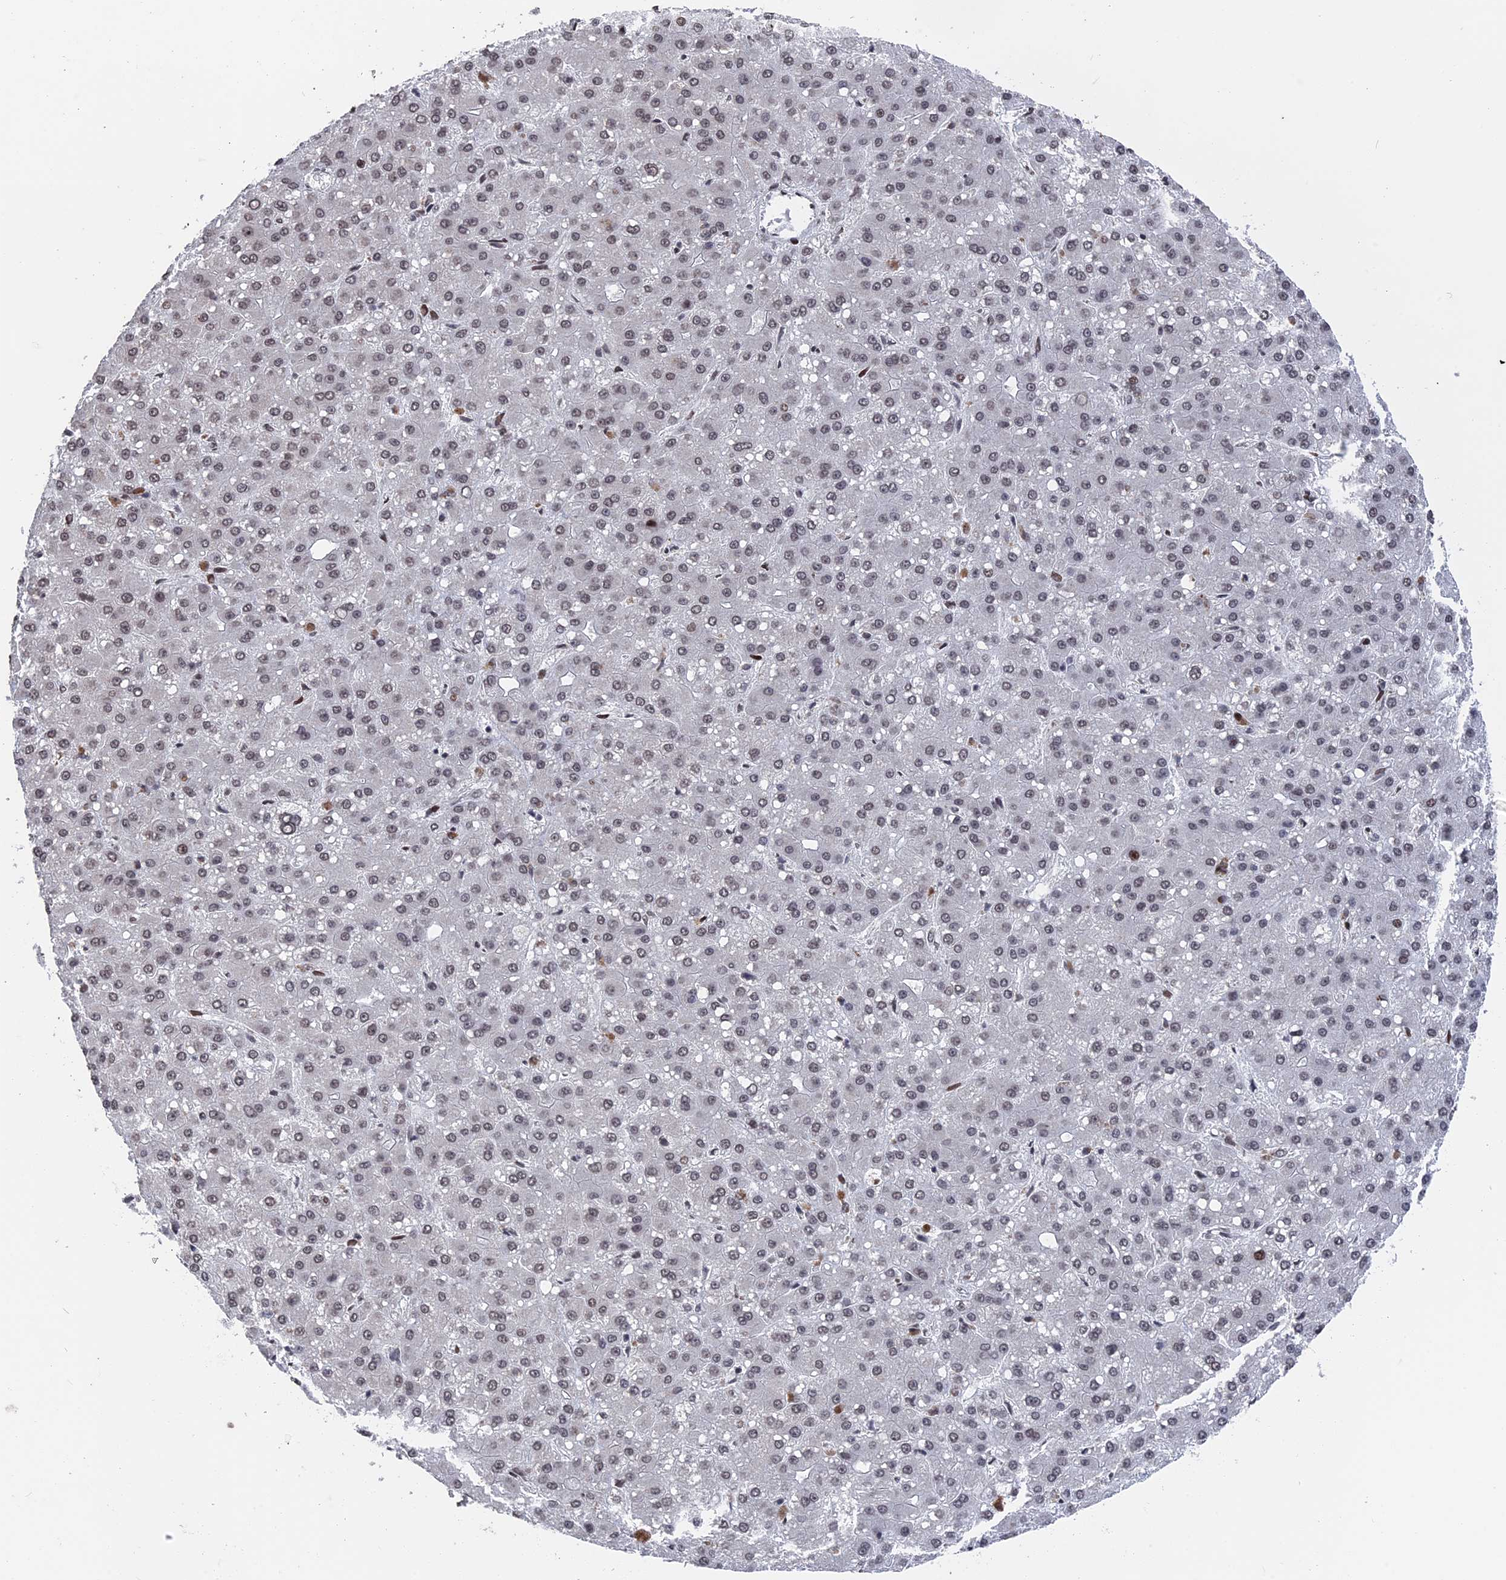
{"staining": {"intensity": "weak", "quantity": "25%-75%", "location": "nuclear"}, "tissue": "liver cancer", "cell_type": "Tumor cells", "image_type": "cancer", "snomed": [{"axis": "morphology", "description": "Carcinoma, Hepatocellular, NOS"}, {"axis": "topography", "description": "Liver"}], "caption": "IHC image of neoplastic tissue: human liver hepatocellular carcinoma stained using IHC shows low levels of weak protein expression localized specifically in the nuclear of tumor cells, appearing as a nuclear brown color.", "gene": "NR2C2AP", "patient": {"sex": "male", "age": 67}}